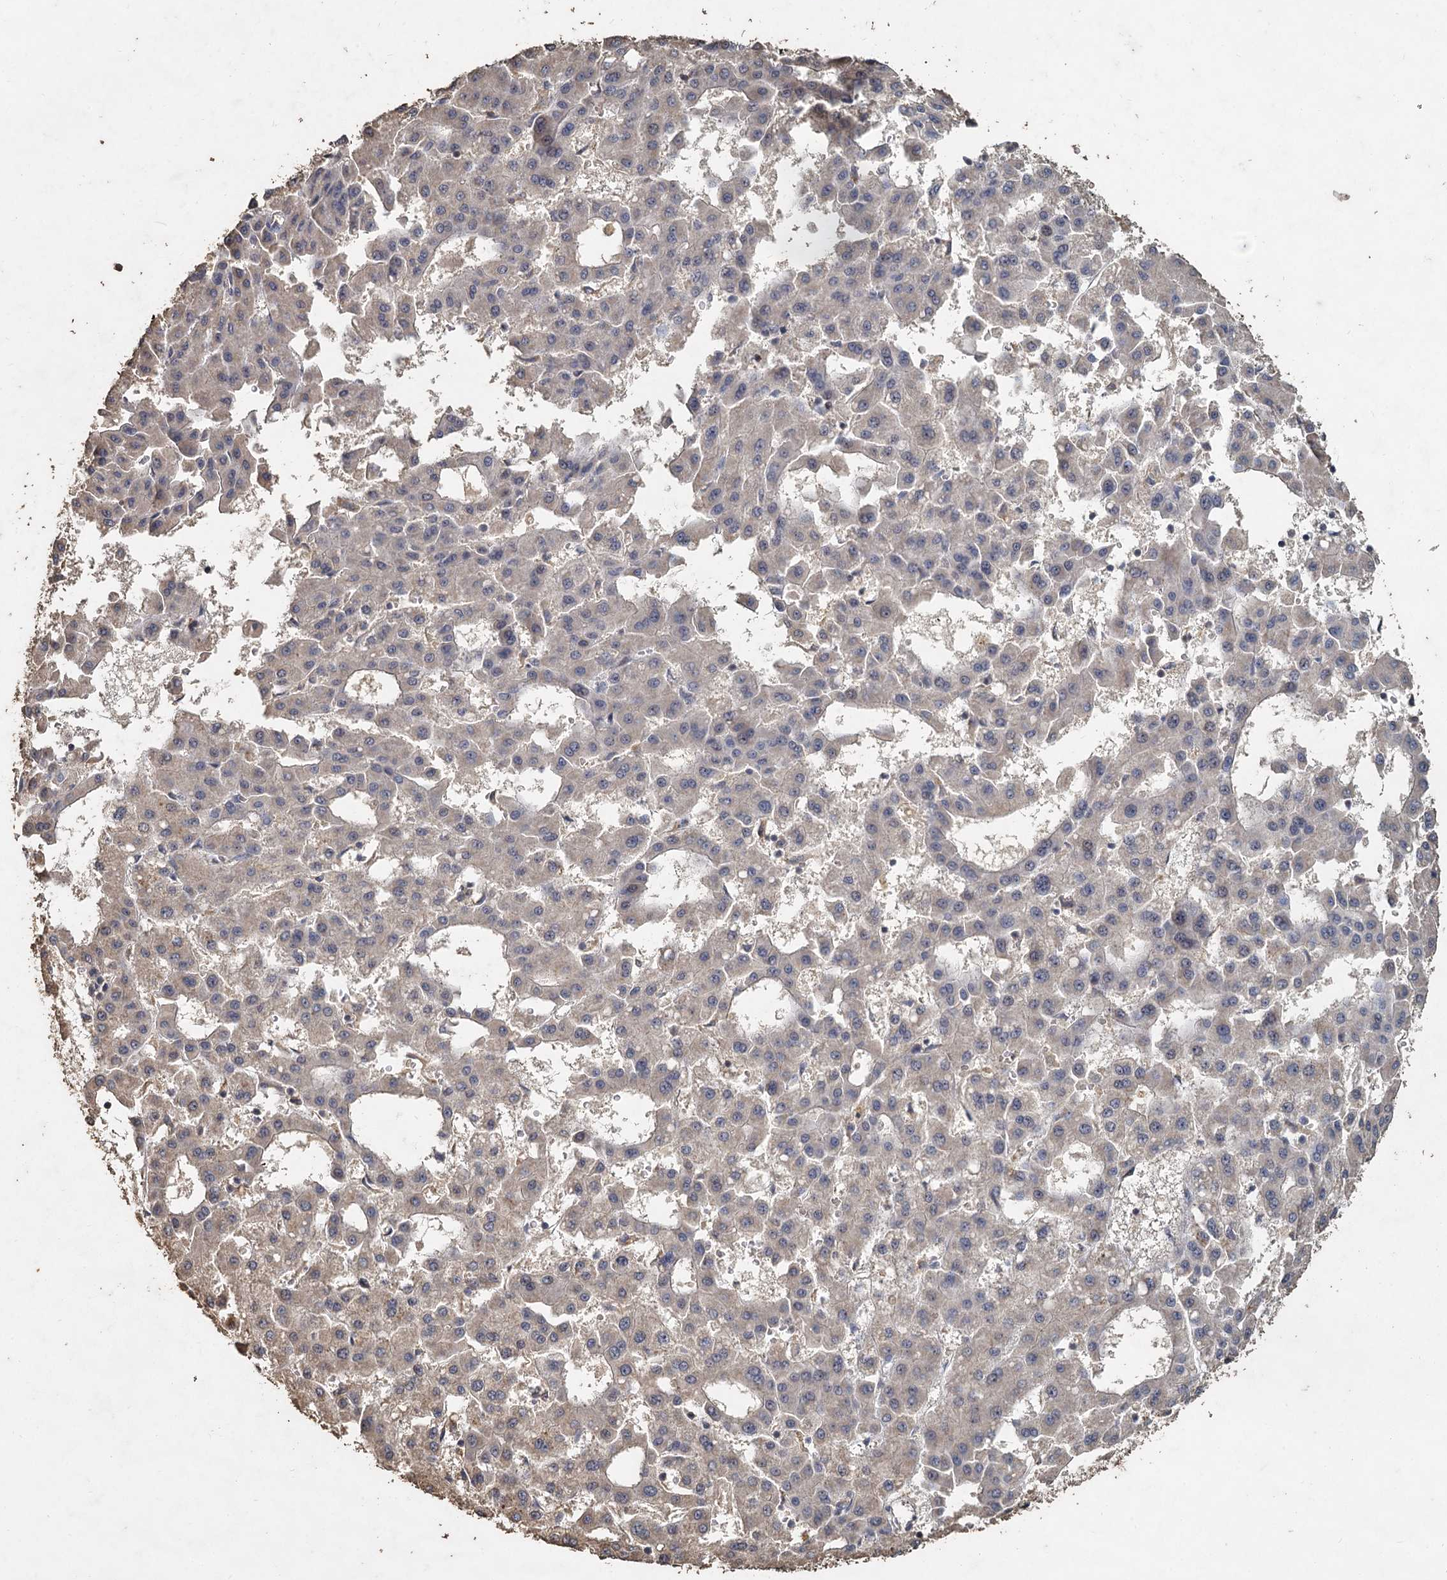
{"staining": {"intensity": "negative", "quantity": "none", "location": "none"}, "tissue": "liver cancer", "cell_type": "Tumor cells", "image_type": "cancer", "snomed": [{"axis": "morphology", "description": "Carcinoma, Hepatocellular, NOS"}, {"axis": "topography", "description": "Liver"}], "caption": "Immunohistochemistry of liver hepatocellular carcinoma shows no staining in tumor cells.", "gene": "CCDC61", "patient": {"sex": "male", "age": 47}}